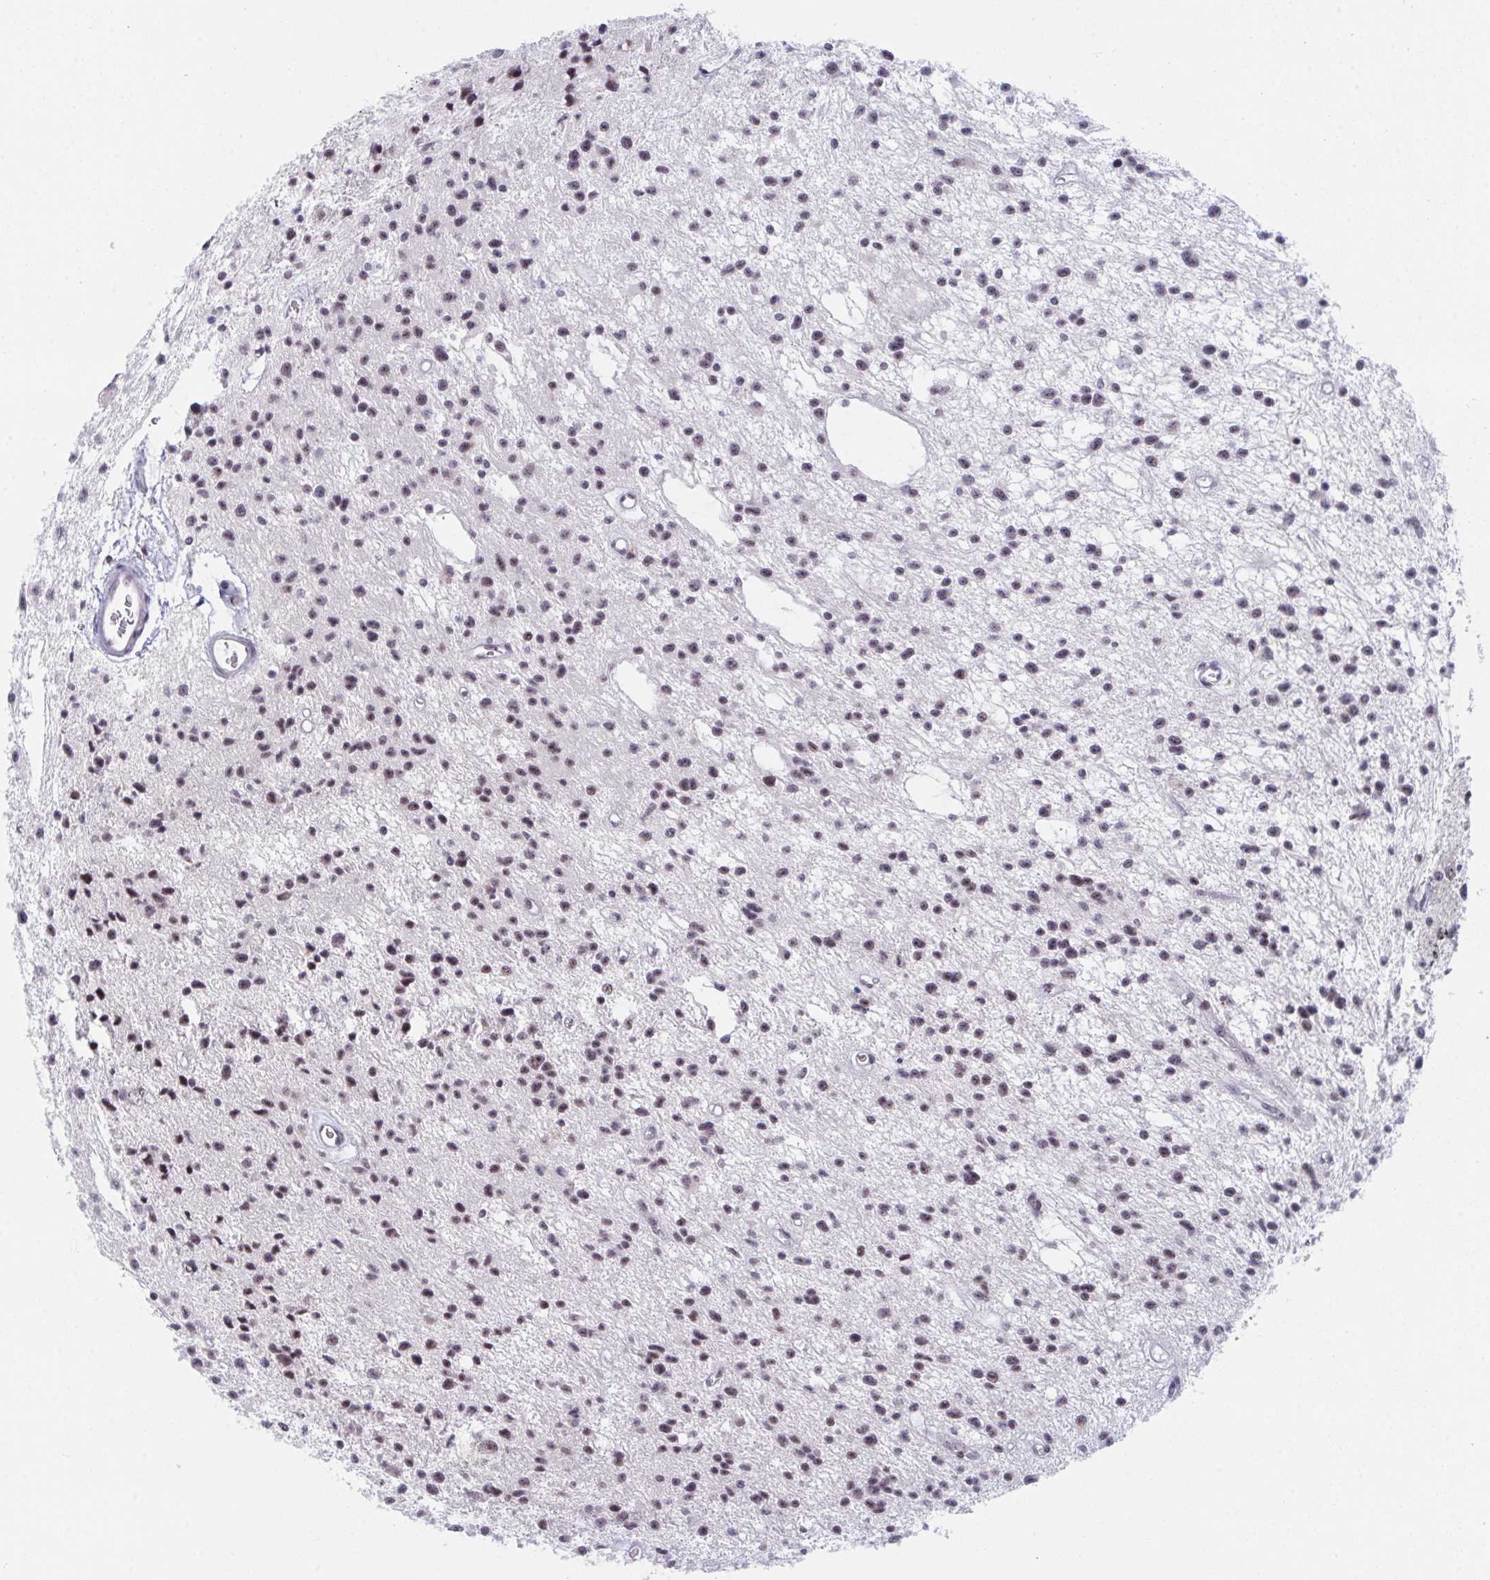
{"staining": {"intensity": "weak", "quantity": "25%-75%", "location": "nuclear"}, "tissue": "glioma", "cell_type": "Tumor cells", "image_type": "cancer", "snomed": [{"axis": "morphology", "description": "Glioma, malignant, Low grade"}, {"axis": "topography", "description": "Brain"}], "caption": "Immunohistochemical staining of glioma shows low levels of weak nuclear protein expression in approximately 25%-75% of tumor cells.", "gene": "PRR14", "patient": {"sex": "male", "age": 43}}